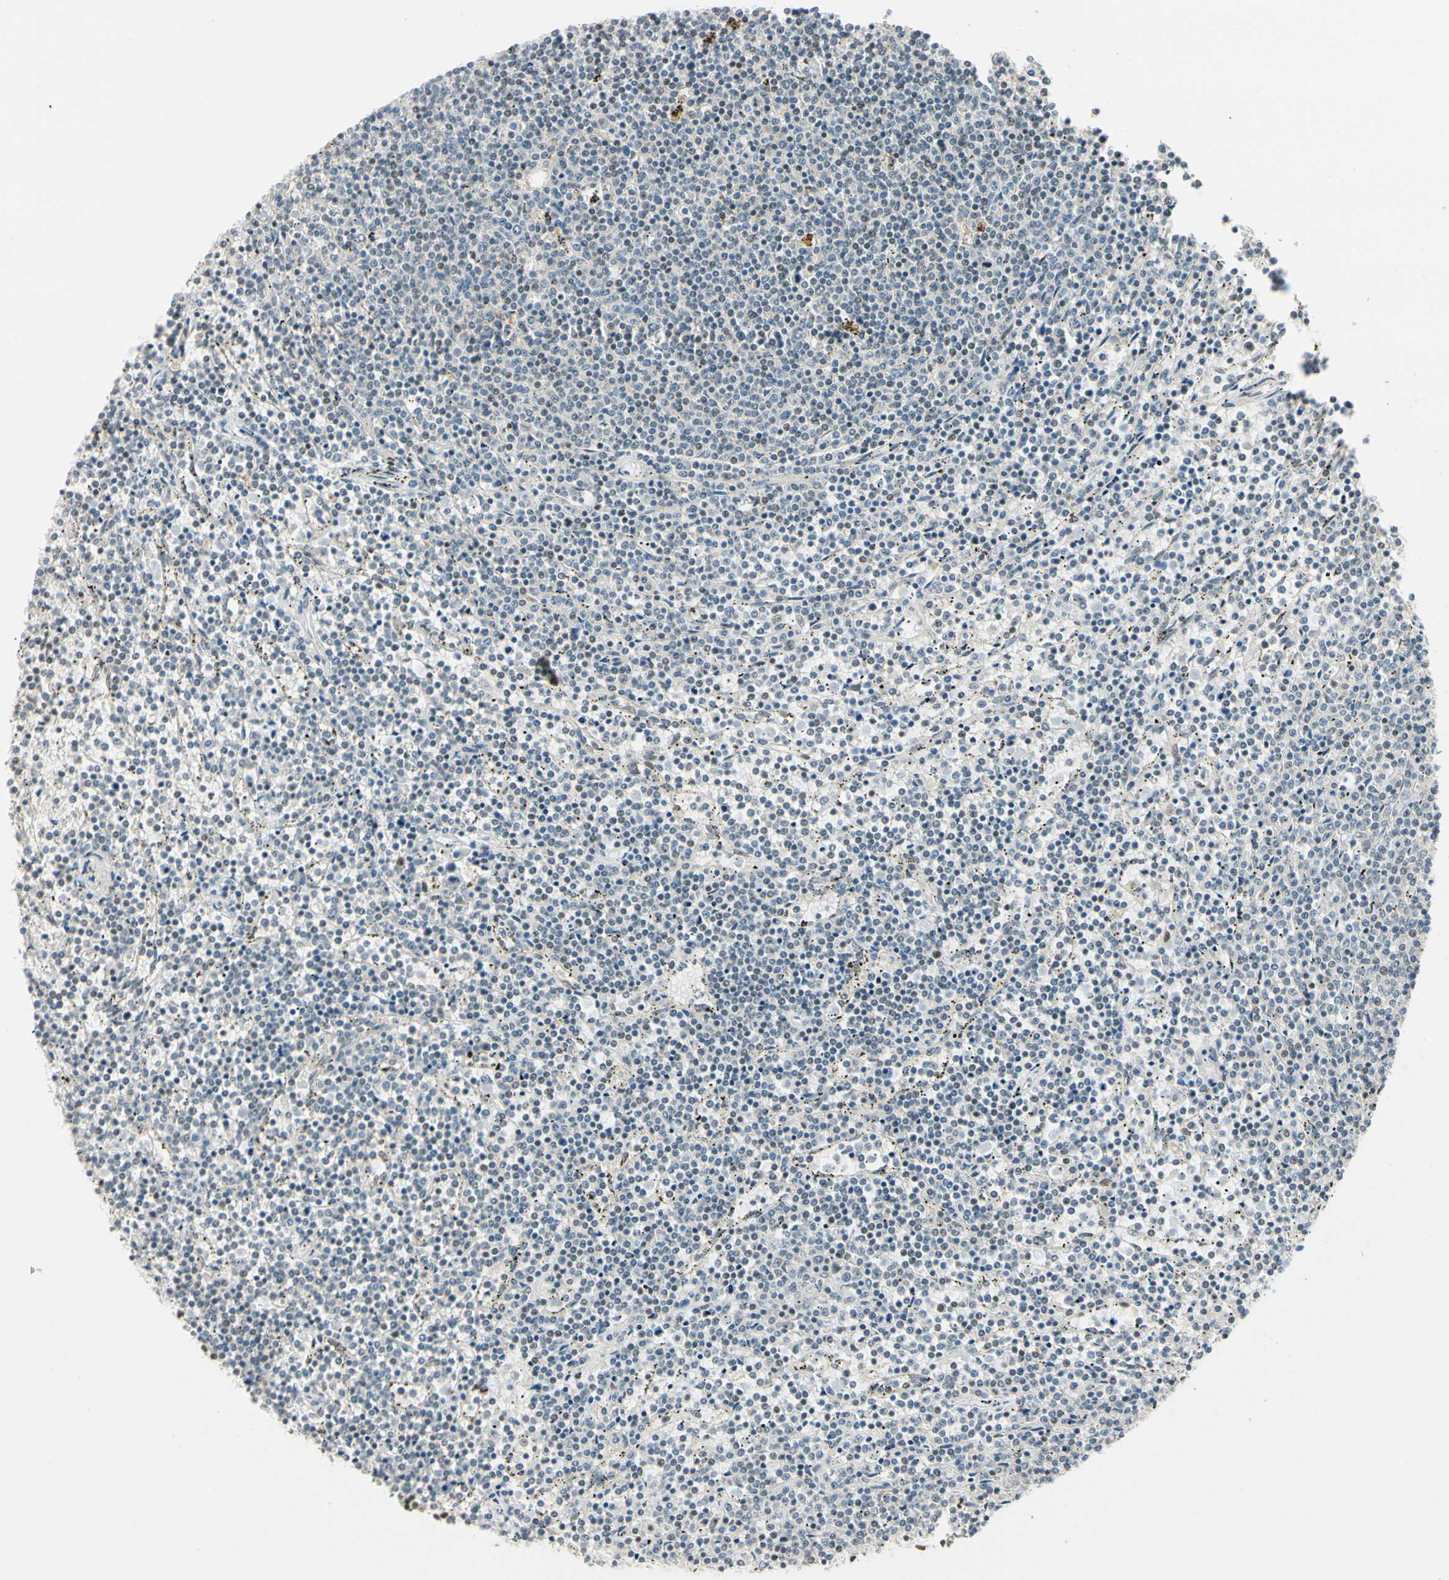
{"staining": {"intensity": "negative", "quantity": "none", "location": "none"}, "tissue": "lymphoma", "cell_type": "Tumor cells", "image_type": "cancer", "snomed": [{"axis": "morphology", "description": "Malignant lymphoma, non-Hodgkin's type, Low grade"}, {"axis": "topography", "description": "Spleen"}], "caption": "IHC of human malignant lymphoma, non-Hodgkin's type (low-grade) shows no staining in tumor cells. Nuclei are stained in blue.", "gene": "NELFE", "patient": {"sex": "female", "age": 50}}